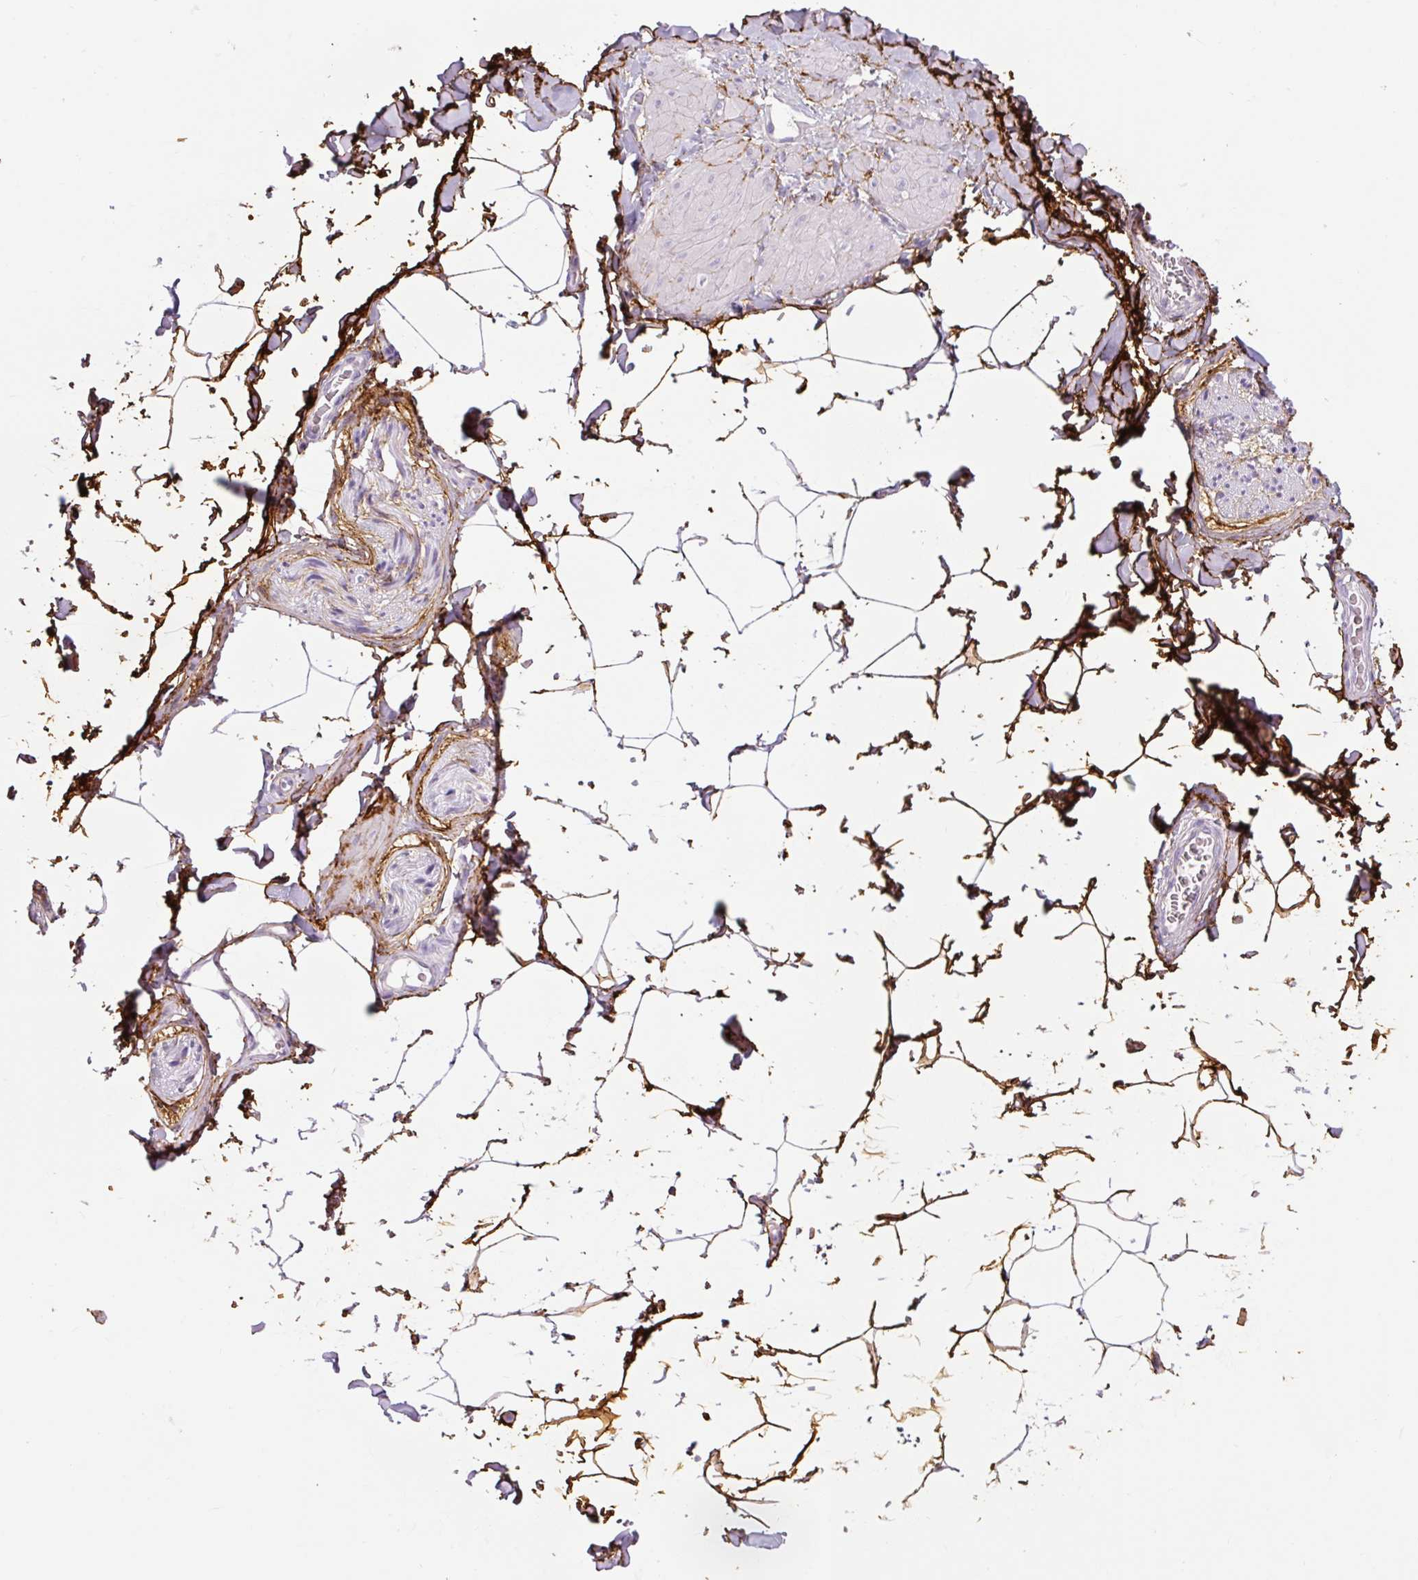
{"staining": {"intensity": "moderate", "quantity": "25%-75%", "location": "cytoplasmic/membranous"}, "tissue": "adipose tissue", "cell_type": "Adipocytes", "image_type": "normal", "snomed": [{"axis": "morphology", "description": "Normal tissue, NOS"}, {"axis": "topography", "description": "Vascular tissue"}, {"axis": "topography", "description": "Peripheral nerve tissue"}], "caption": "Protein positivity by immunohistochemistry (IHC) reveals moderate cytoplasmic/membranous positivity in approximately 25%-75% of adipocytes in unremarkable adipose tissue. Nuclei are stained in blue.", "gene": "FBN1", "patient": {"sex": "male", "age": 41}}